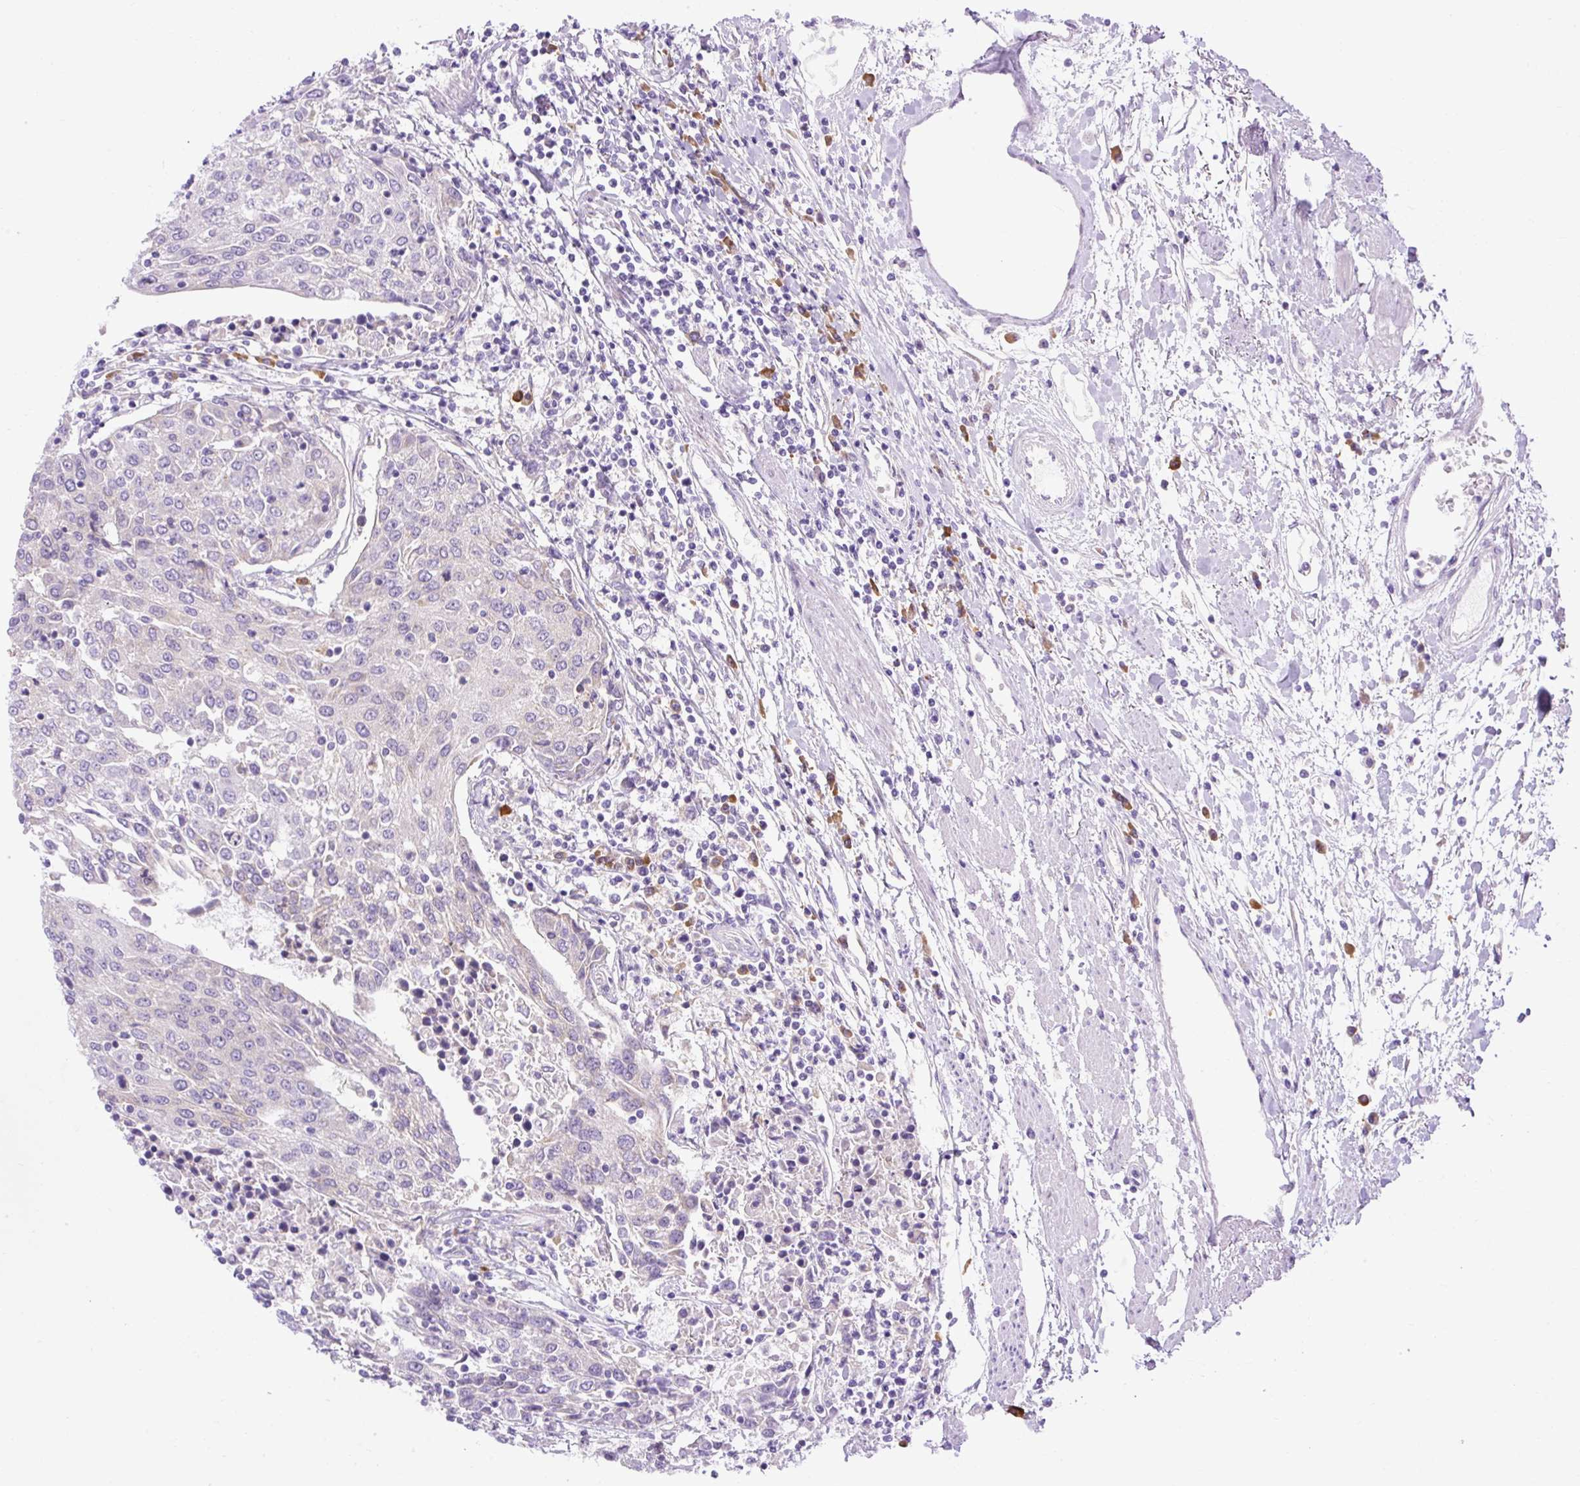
{"staining": {"intensity": "negative", "quantity": "none", "location": "none"}, "tissue": "urothelial cancer", "cell_type": "Tumor cells", "image_type": "cancer", "snomed": [{"axis": "morphology", "description": "Urothelial carcinoma, High grade"}, {"axis": "topography", "description": "Urinary bladder"}], "caption": "High power microscopy histopathology image of an IHC micrograph of urothelial cancer, revealing no significant expression in tumor cells.", "gene": "SYBU", "patient": {"sex": "female", "age": 85}}